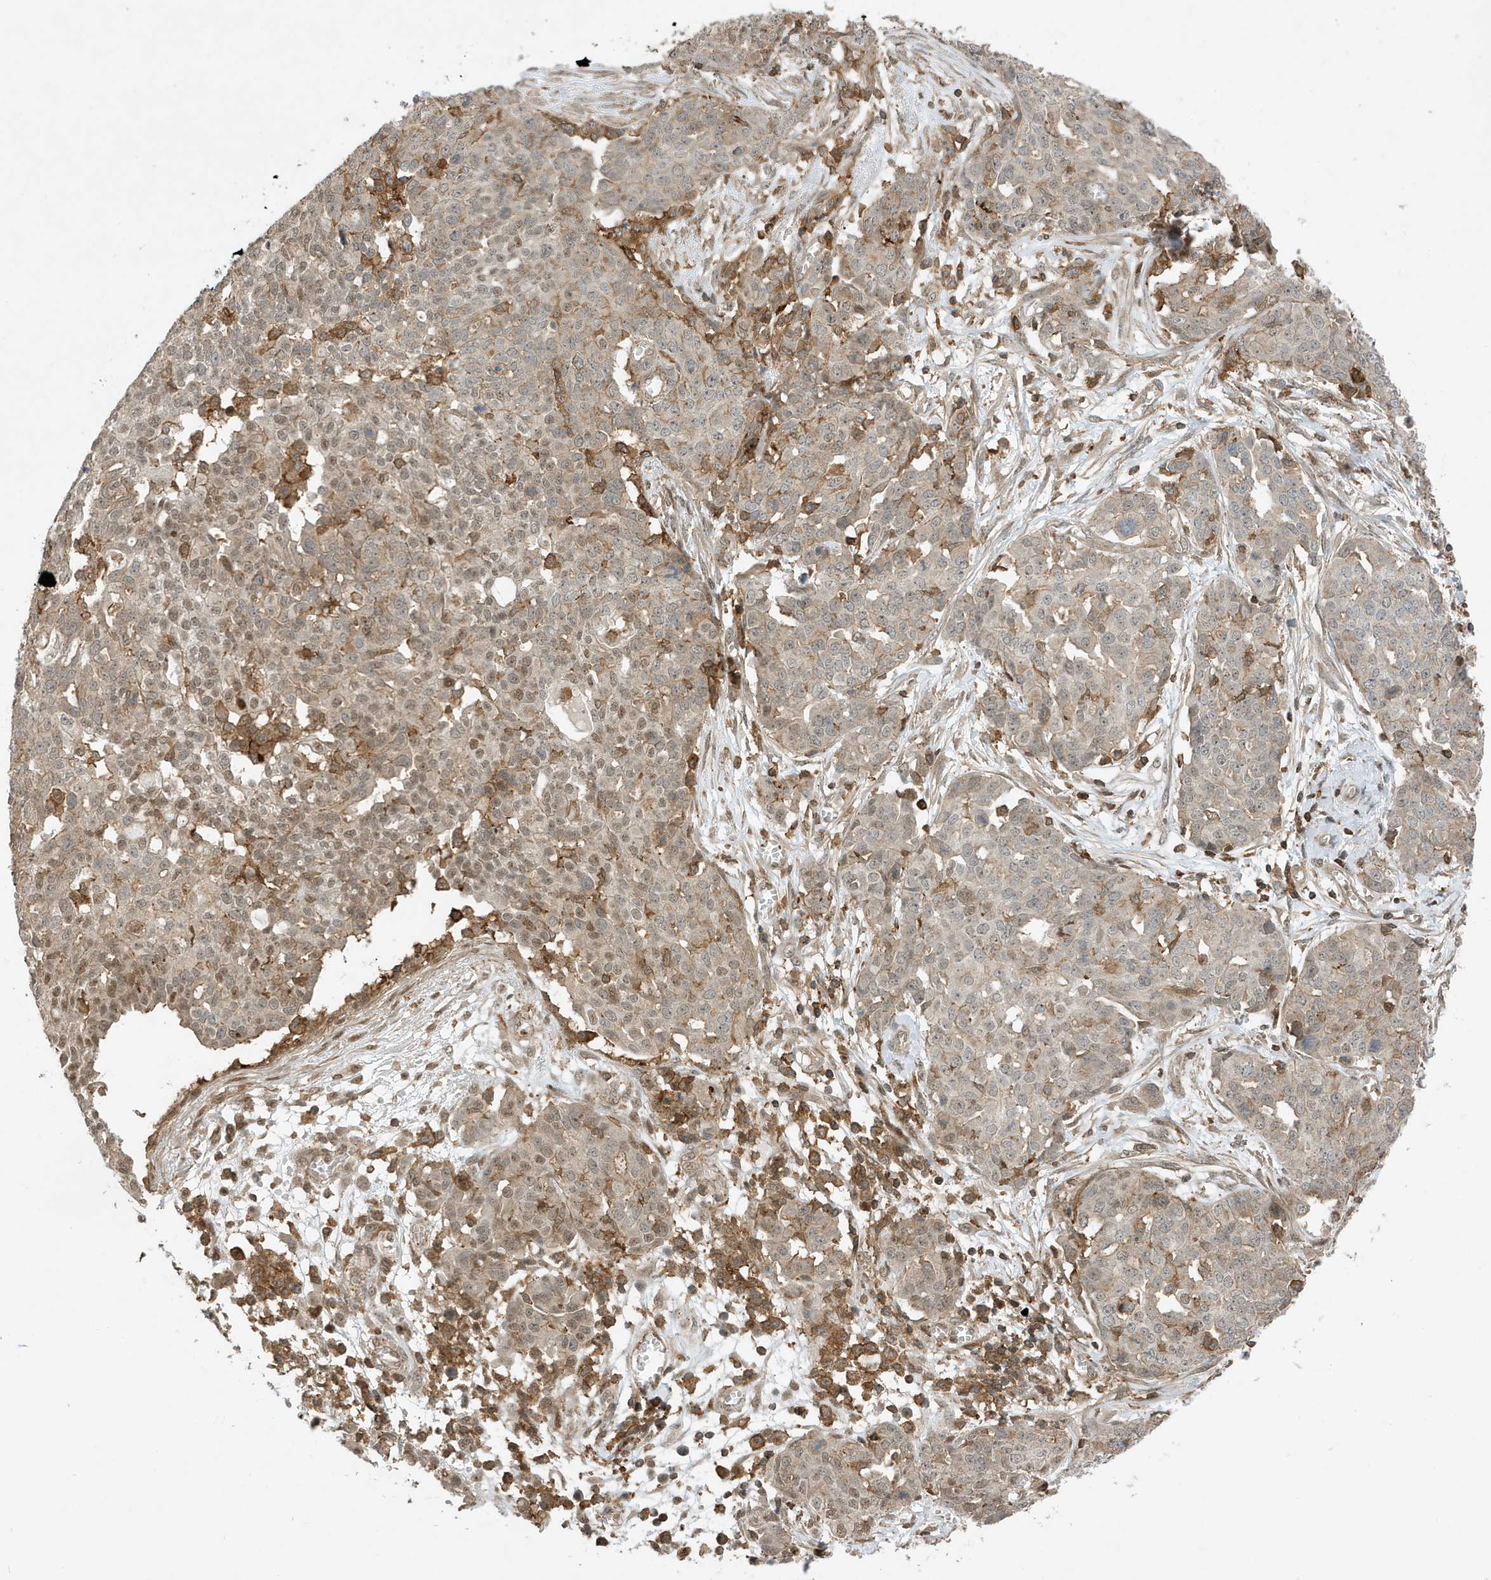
{"staining": {"intensity": "moderate", "quantity": "<25%", "location": "cytoplasmic/membranous,nuclear"}, "tissue": "ovarian cancer", "cell_type": "Tumor cells", "image_type": "cancer", "snomed": [{"axis": "morphology", "description": "Cystadenocarcinoma, serous, NOS"}, {"axis": "topography", "description": "Soft tissue"}, {"axis": "topography", "description": "Ovary"}], "caption": "The histopathology image shows immunohistochemical staining of serous cystadenocarcinoma (ovarian). There is moderate cytoplasmic/membranous and nuclear expression is present in approximately <25% of tumor cells. (DAB (3,3'-diaminobenzidine) = brown stain, brightfield microscopy at high magnification).", "gene": "TATDN3", "patient": {"sex": "female", "age": 57}}